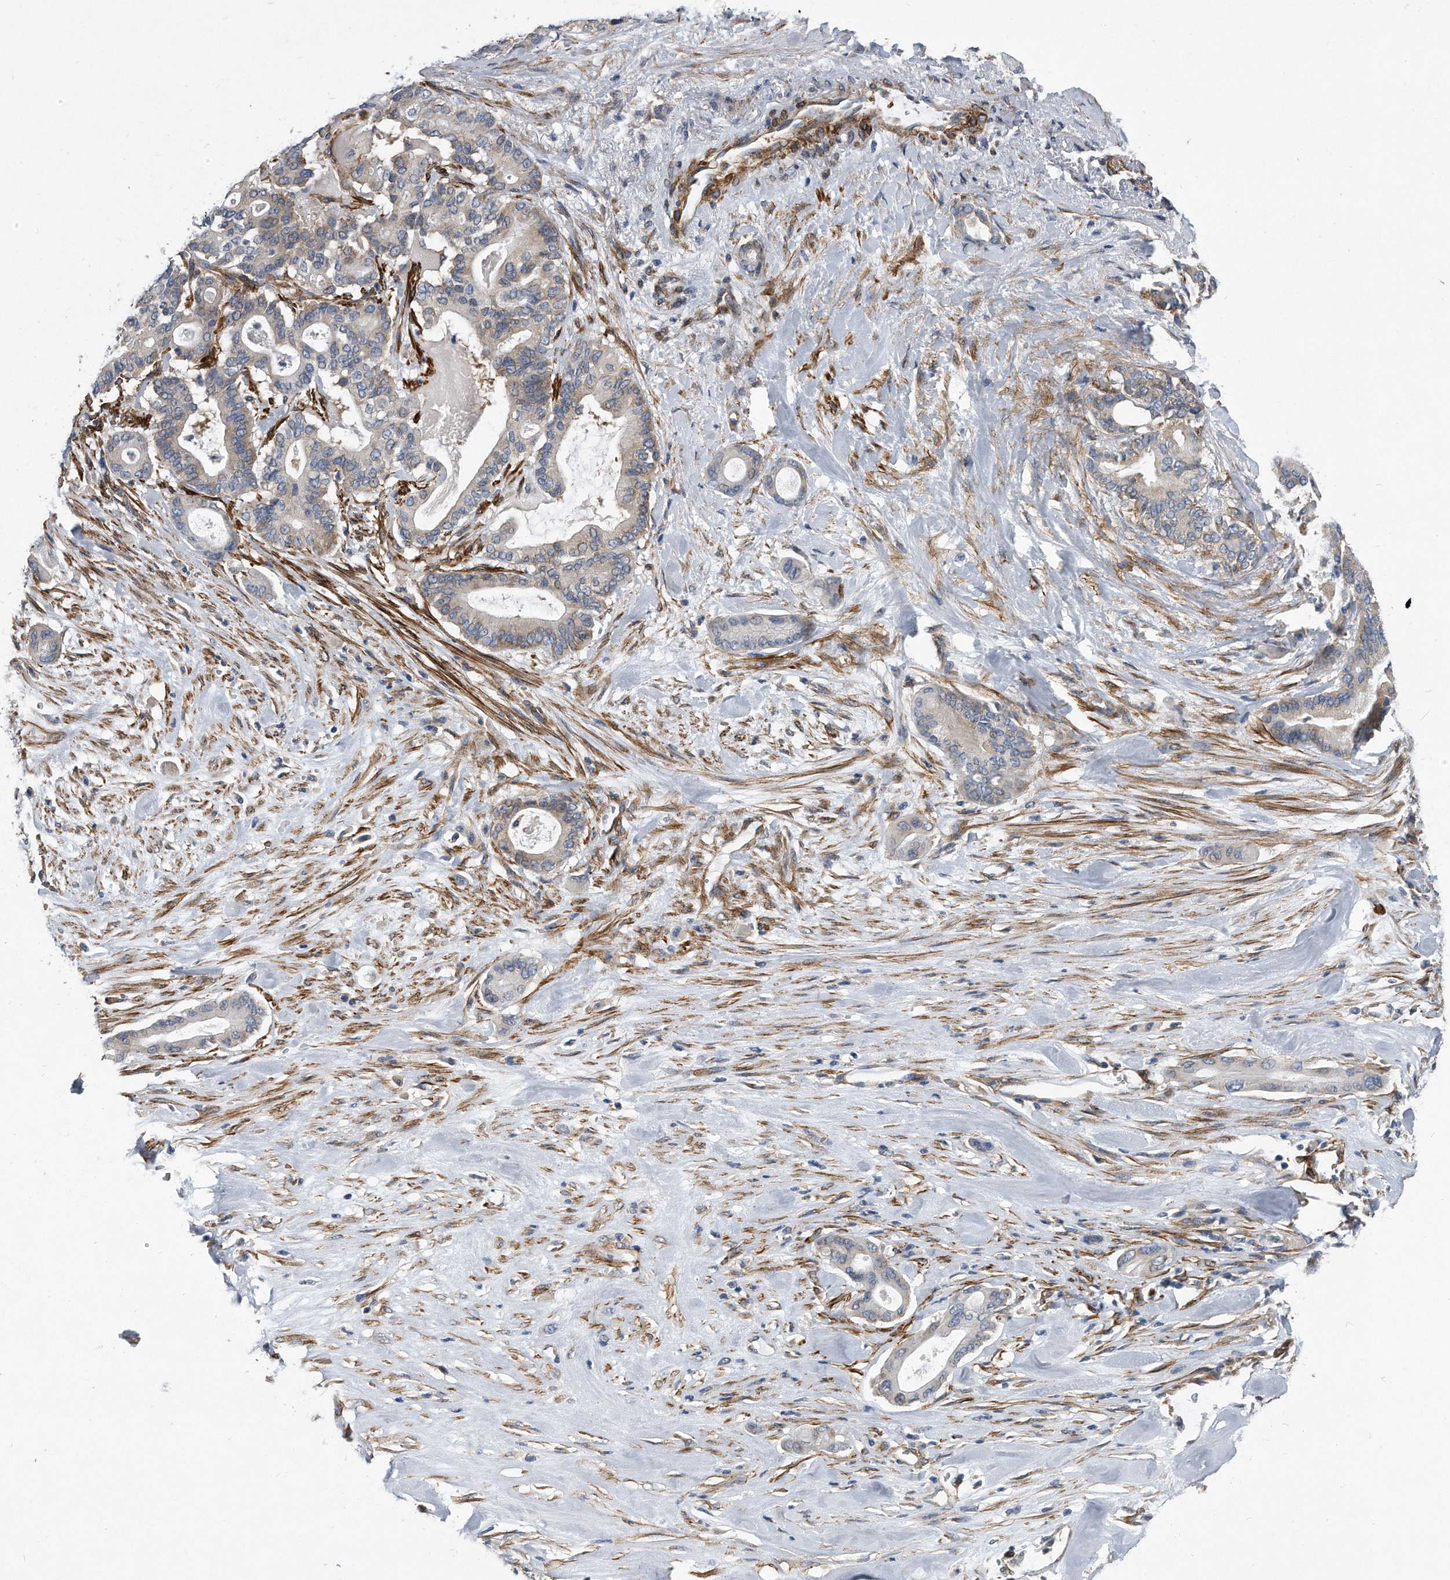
{"staining": {"intensity": "weak", "quantity": "<25%", "location": "cytoplasmic/membranous"}, "tissue": "pancreatic cancer", "cell_type": "Tumor cells", "image_type": "cancer", "snomed": [{"axis": "morphology", "description": "Adenocarcinoma, NOS"}, {"axis": "topography", "description": "Pancreas"}], "caption": "Image shows no protein staining in tumor cells of adenocarcinoma (pancreatic) tissue. (DAB immunohistochemistry (IHC) with hematoxylin counter stain).", "gene": "EIF2B4", "patient": {"sex": "male", "age": 63}}